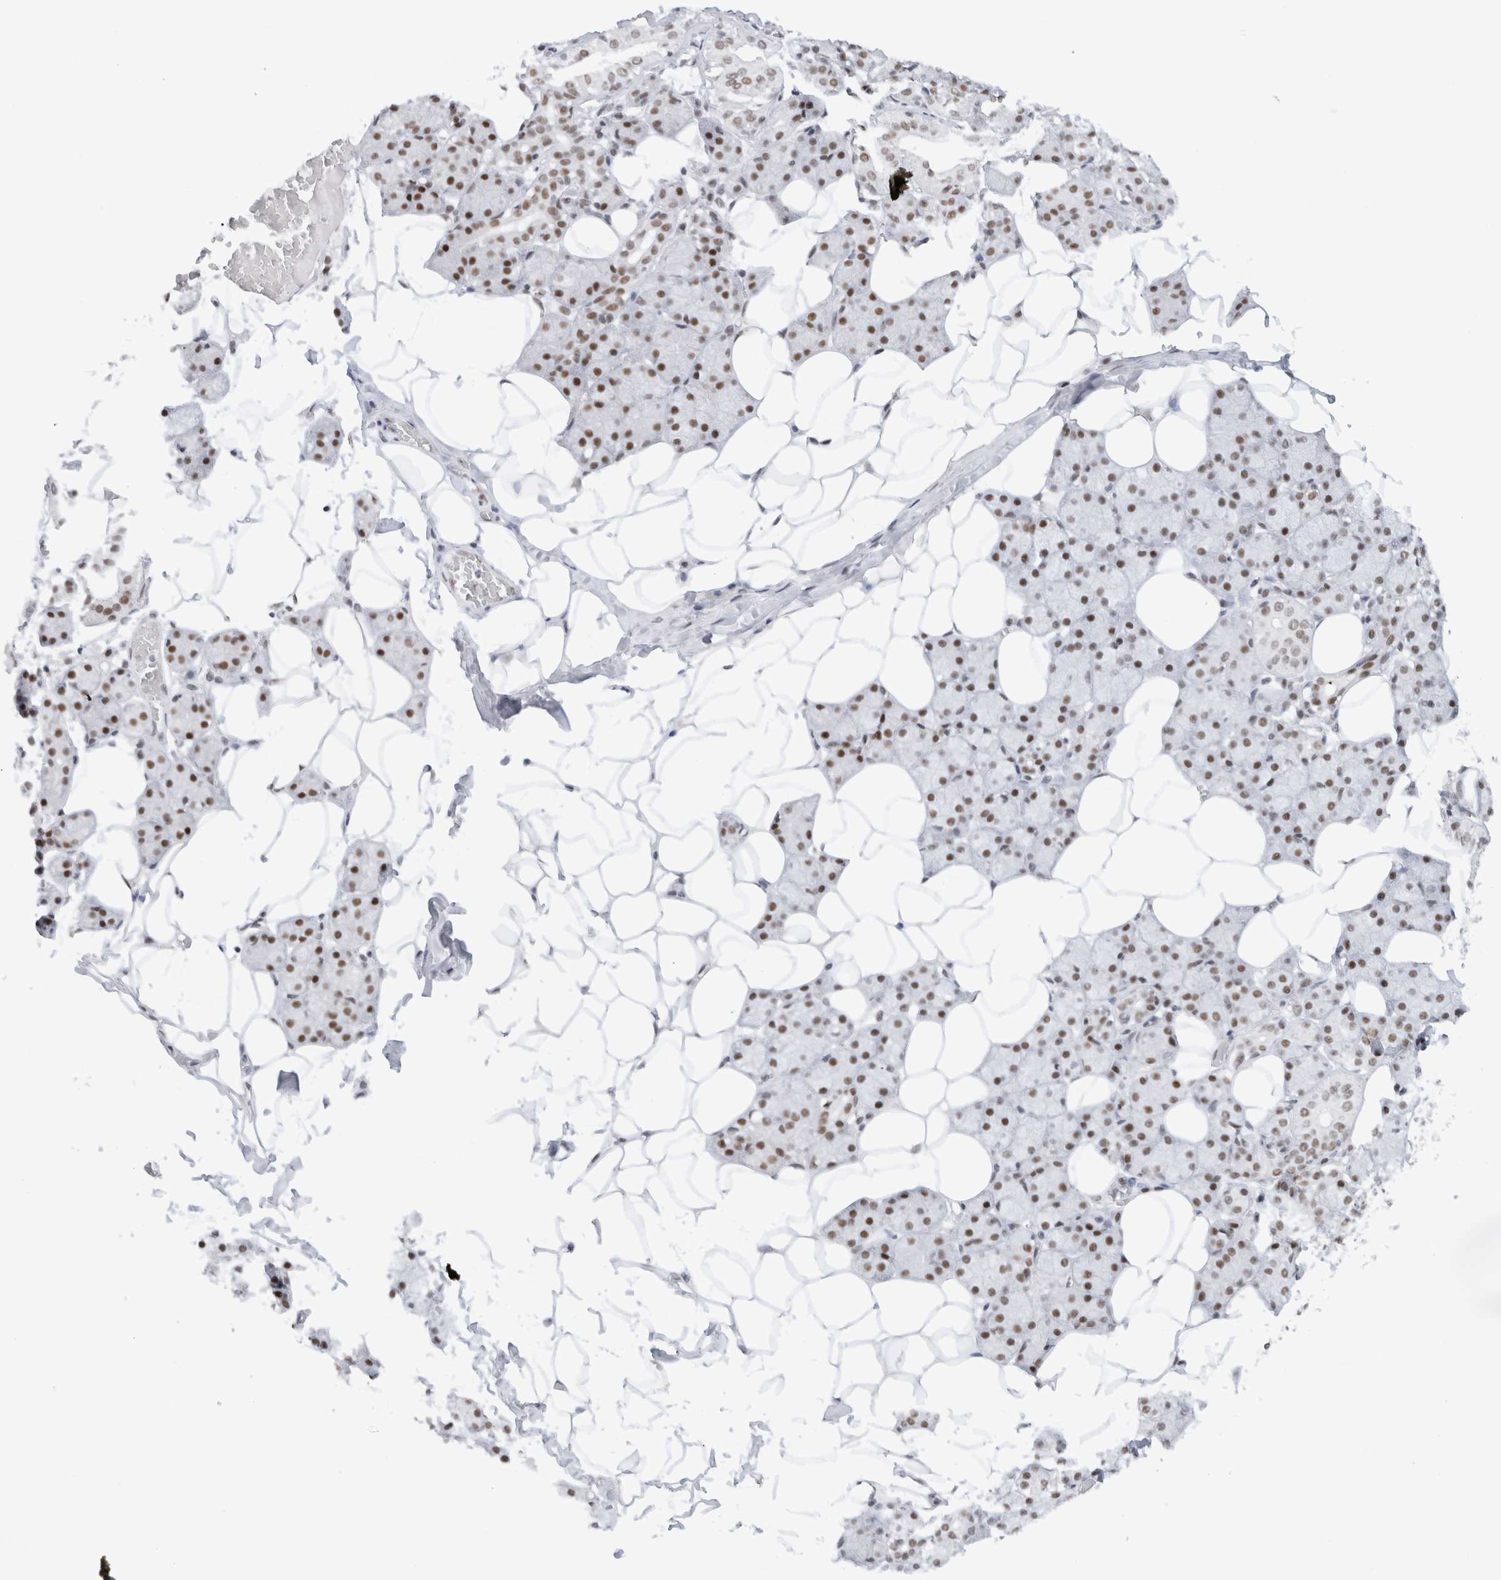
{"staining": {"intensity": "moderate", "quantity": ">75%", "location": "nuclear"}, "tissue": "salivary gland", "cell_type": "Glandular cells", "image_type": "normal", "snomed": [{"axis": "morphology", "description": "Normal tissue, NOS"}, {"axis": "topography", "description": "Salivary gland"}], "caption": "A histopathology image of human salivary gland stained for a protein exhibits moderate nuclear brown staining in glandular cells. The protein is stained brown, and the nuclei are stained in blue (DAB (3,3'-diaminobenzidine) IHC with brightfield microscopy, high magnification).", "gene": "COPS7A", "patient": {"sex": "female", "age": 33}}